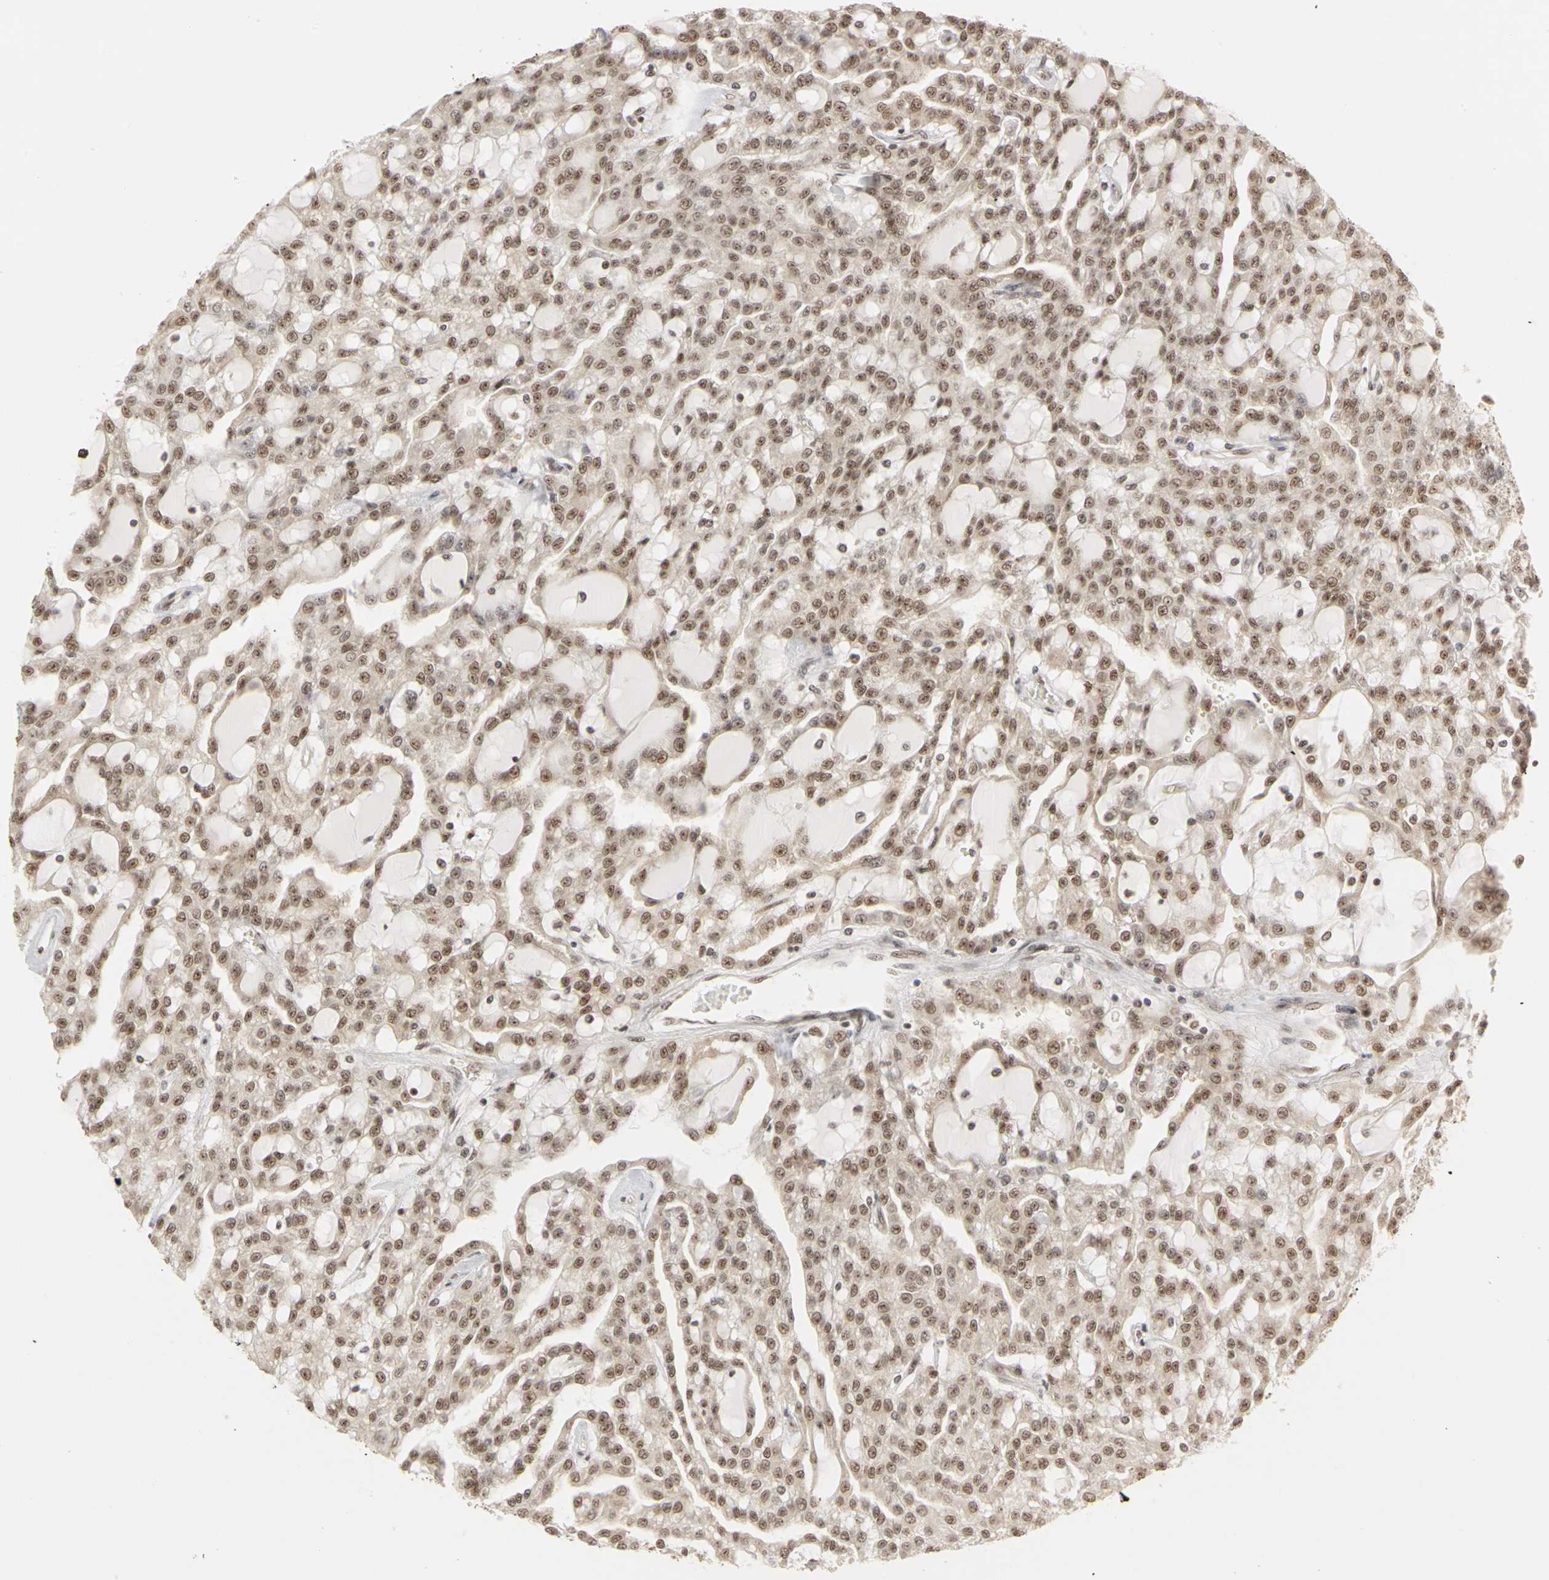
{"staining": {"intensity": "moderate", "quantity": ">75%", "location": "cytoplasmic/membranous,nuclear"}, "tissue": "renal cancer", "cell_type": "Tumor cells", "image_type": "cancer", "snomed": [{"axis": "morphology", "description": "Adenocarcinoma, NOS"}, {"axis": "topography", "description": "Kidney"}], "caption": "Renal adenocarcinoma tissue shows moderate cytoplasmic/membranous and nuclear positivity in about >75% of tumor cells, visualized by immunohistochemistry.", "gene": "CSNK2B", "patient": {"sex": "male", "age": 63}}